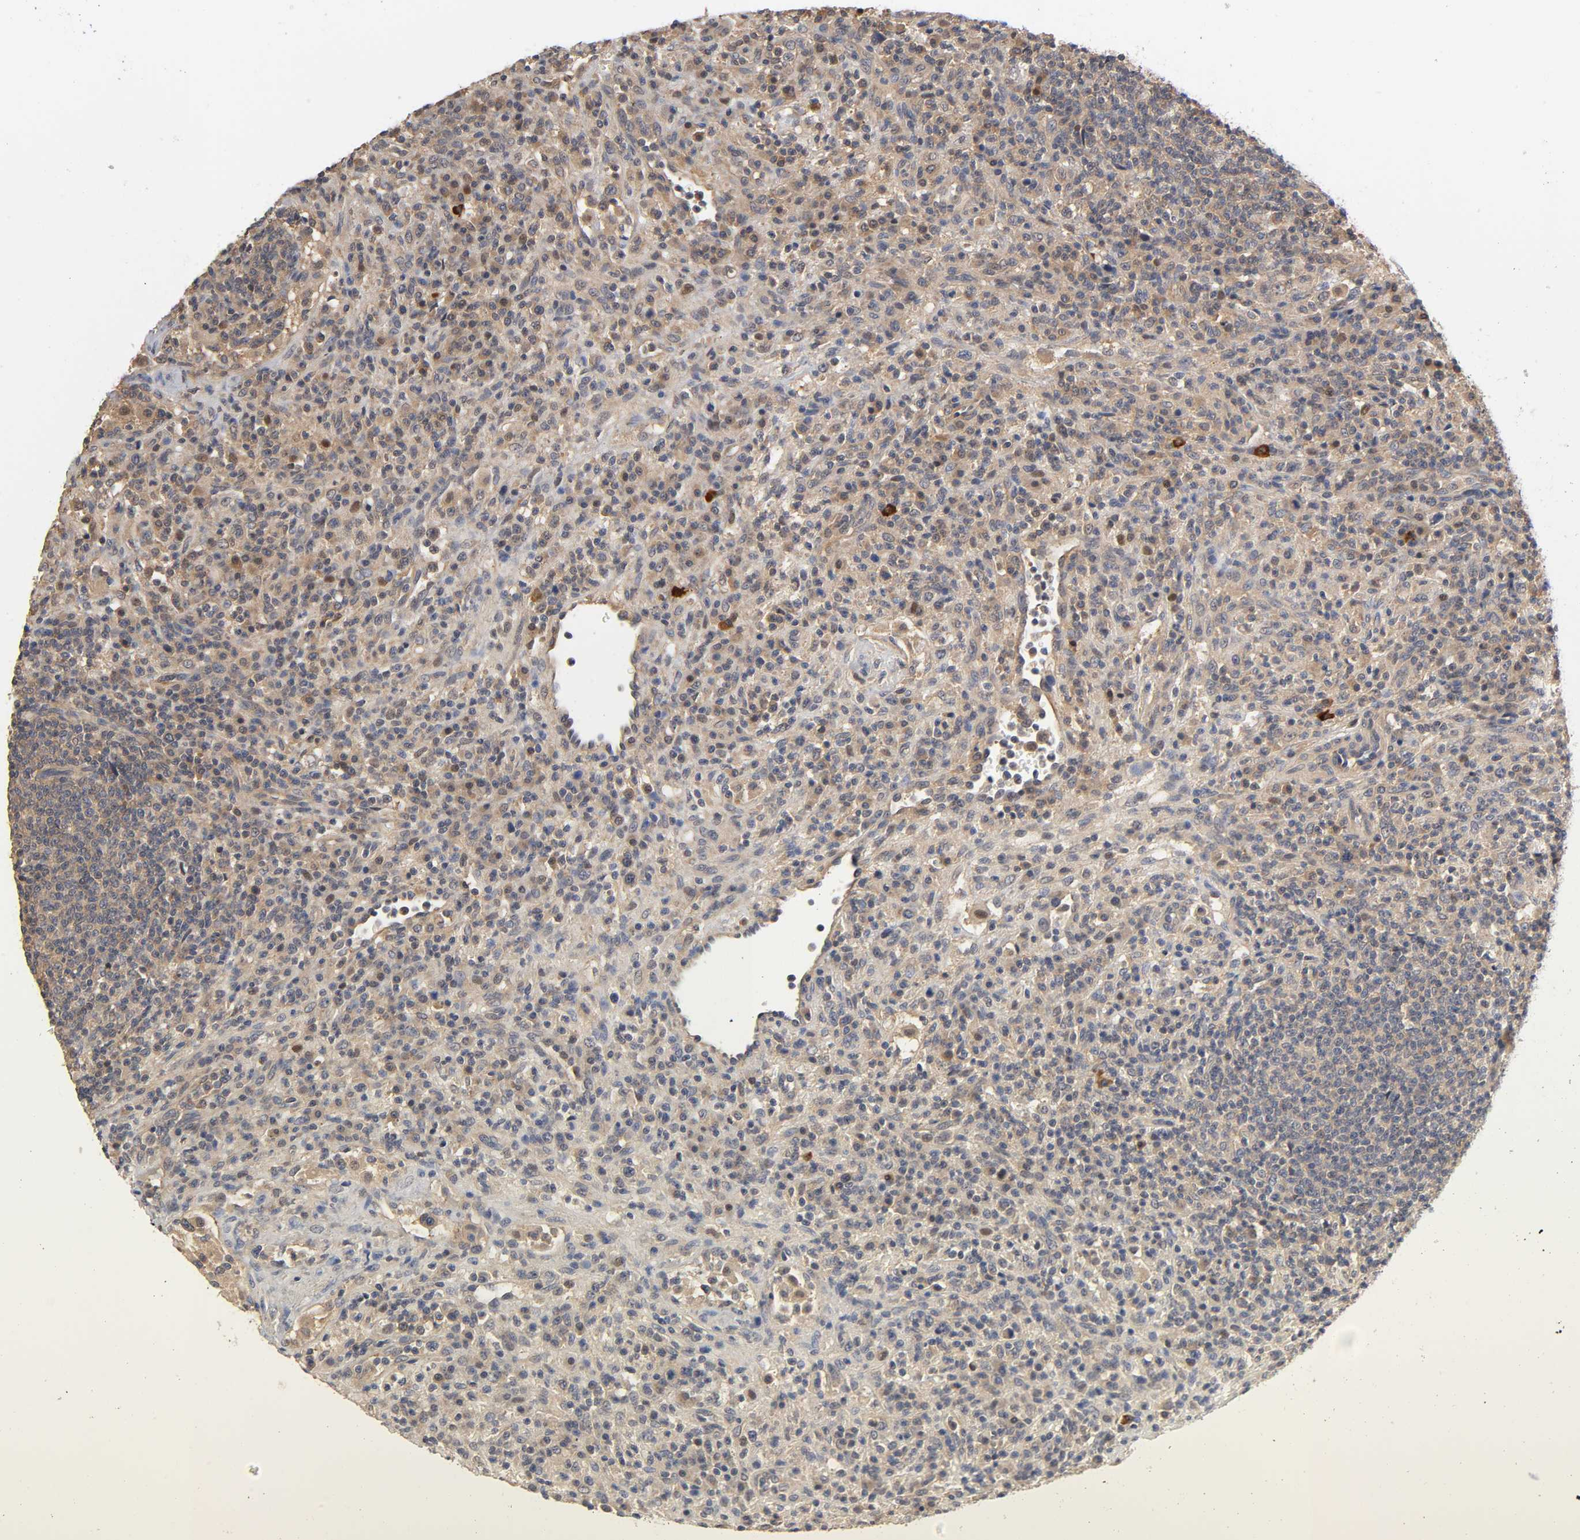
{"staining": {"intensity": "weak", "quantity": "25%-75%", "location": "cytoplasmic/membranous"}, "tissue": "lymphoma", "cell_type": "Tumor cells", "image_type": "cancer", "snomed": [{"axis": "morphology", "description": "Hodgkin's disease, NOS"}, {"axis": "topography", "description": "Lymph node"}], "caption": "A high-resolution micrograph shows immunohistochemistry staining of lymphoma, which displays weak cytoplasmic/membranous staining in approximately 25%-75% of tumor cells.", "gene": "PDE5A", "patient": {"sex": "male", "age": 65}}